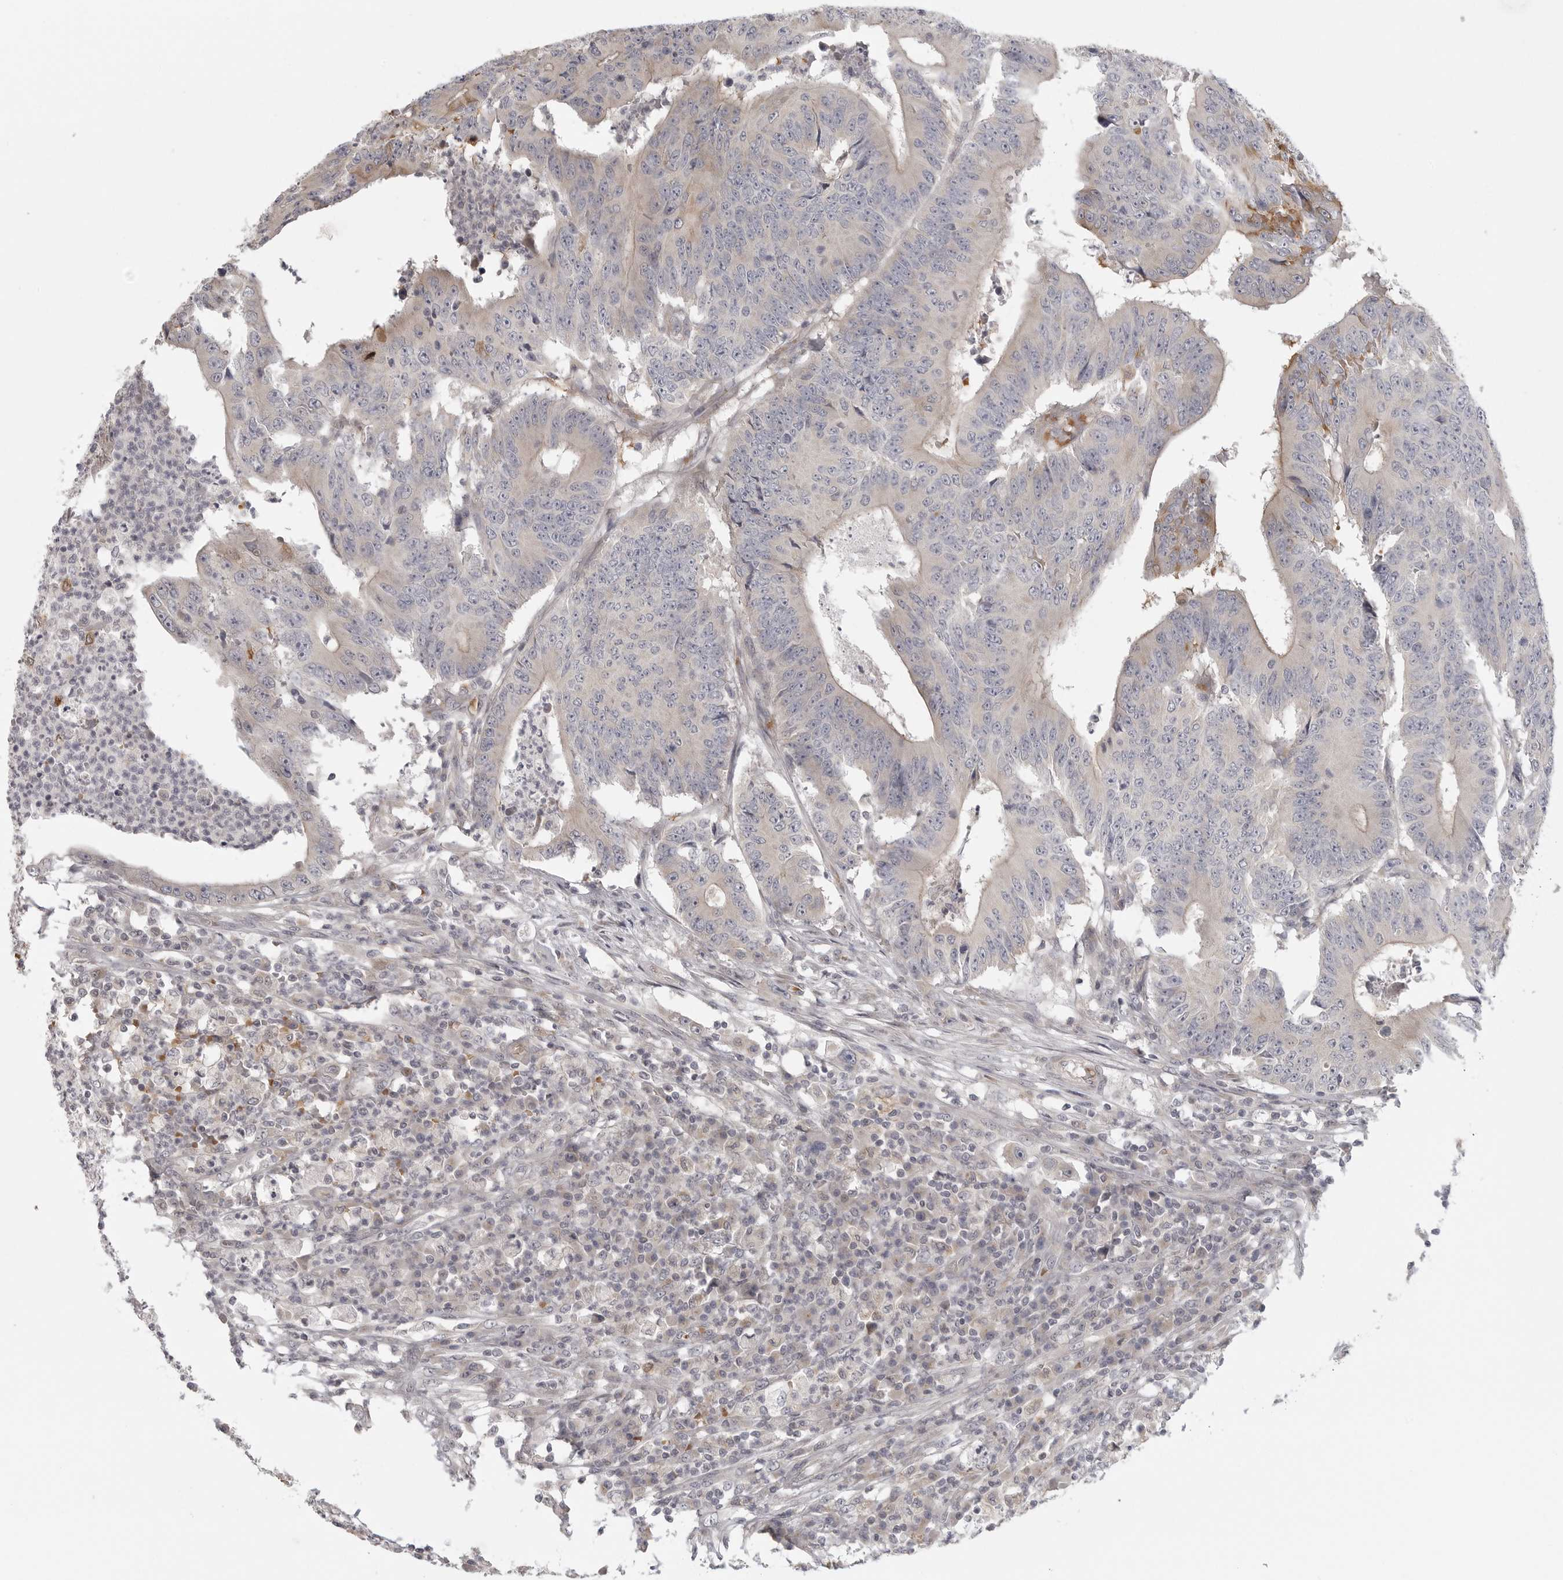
{"staining": {"intensity": "negative", "quantity": "none", "location": "none"}, "tissue": "colorectal cancer", "cell_type": "Tumor cells", "image_type": "cancer", "snomed": [{"axis": "morphology", "description": "Adenocarcinoma, NOS"}, {"axis": "topography", "description": "Colon"}], "caption": "Immunohistochemistry (IHC) micrograph of human colorectal cancer (adenocarcinoma) stained for a protein (brown), which displays no positivity in tumor cells.", "gene": "CCPG1", "patient": {"sex": "male", "age": 83}}